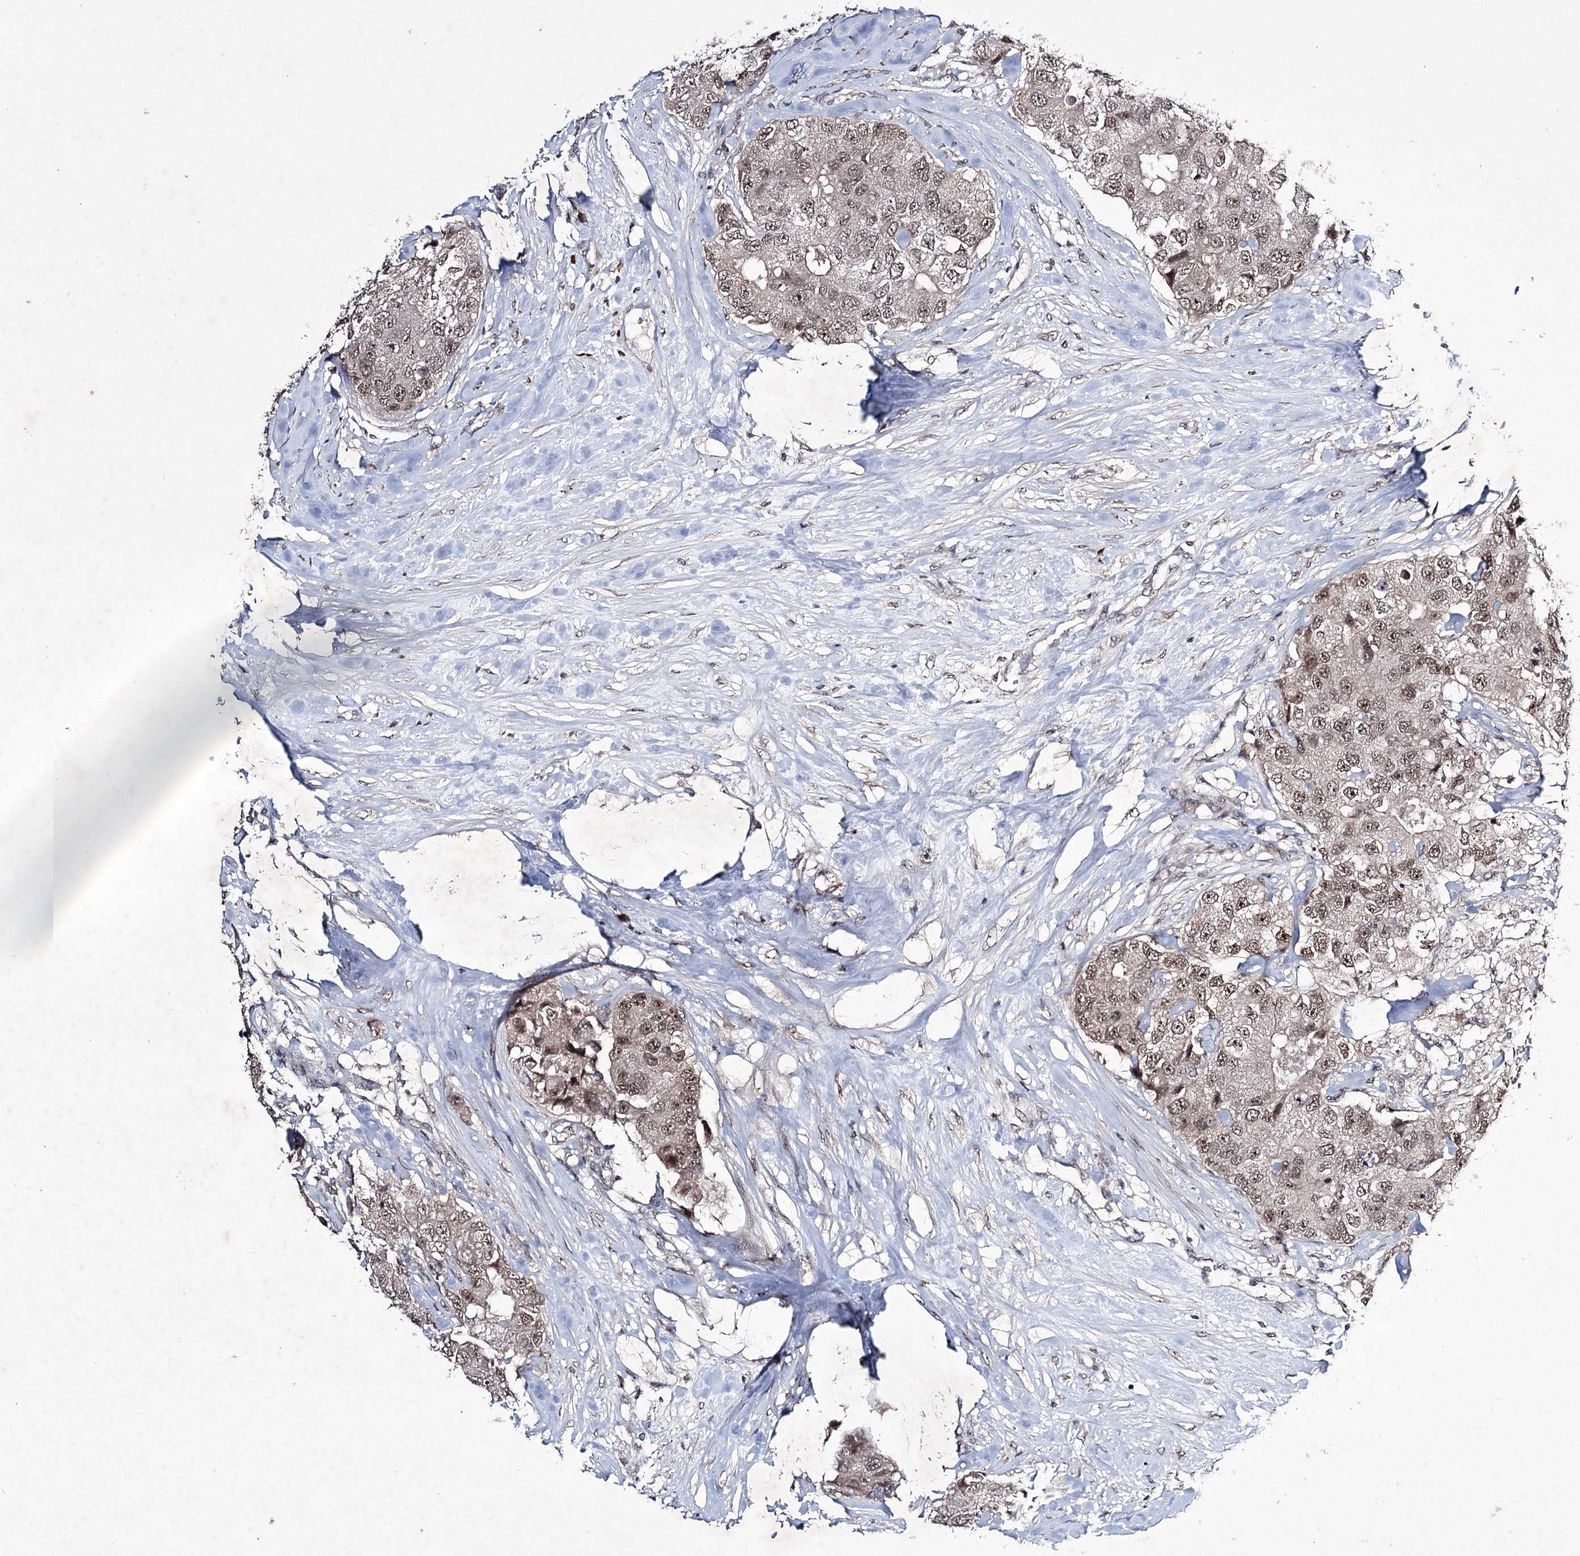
{"staining": {"intensity": "moderate", "quantity": ">75%", "location": "nuclear"}, "tissue": "breast cancer", "cell_type": "Tumor cells", "image_type": "cancer", "snomed": [{"axis": "morphology", "description": "Duct carcinoma"}, {"axis": "topography", "description": "Breast"}], "caption": "The immunohistochemical stain highlights moderate nuclear staining in tumor cells of breast cancer (infiltrating ductal carcinoma) tissue. (Brightfield microscopy of DAB IHC at high magnification).", "gene": "VGLL4", "patient": {"sex": "female", "age": 62}}